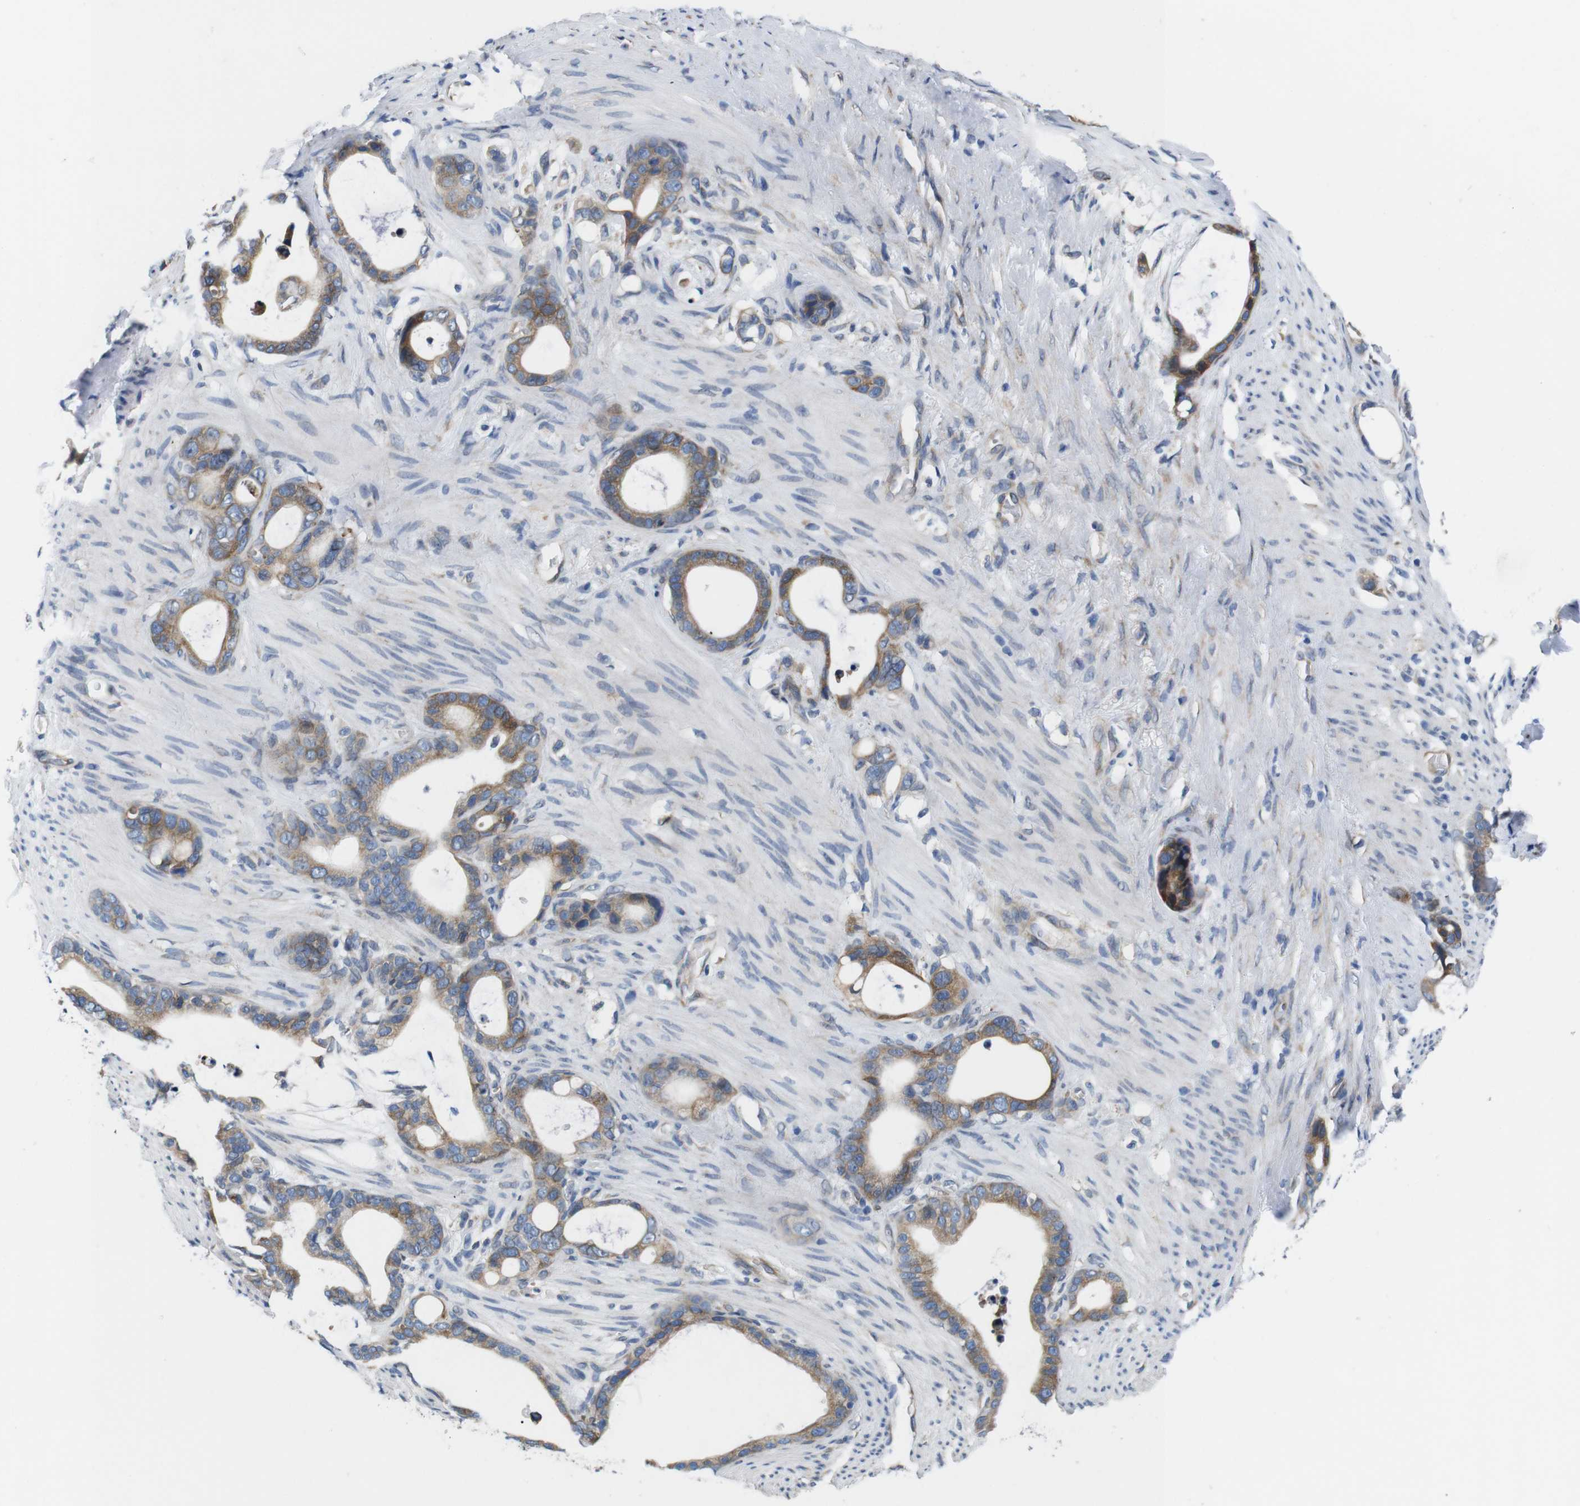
{"staining": {"intensity": "moderate", "quantity": ">75%", "location": "cytoplasmic/membranous"}, "tissue": "stomach cancer", "cell_type": "Tumor cells", "image_type": "cancer", "snomed": [{"axis": "morphology", "description": "Adenocarcinoma, NOS"}, {"axis": "topography", "description": "Stomach"}], "caption": "Human stomach adenocarcinoma stained with a brown dye reveals moderate cytoplasmic/membranous positive positivity in approximately >75% of tumor cells.", "gene": "HACD3", "patient": {"sex": "female", "age": 75}}